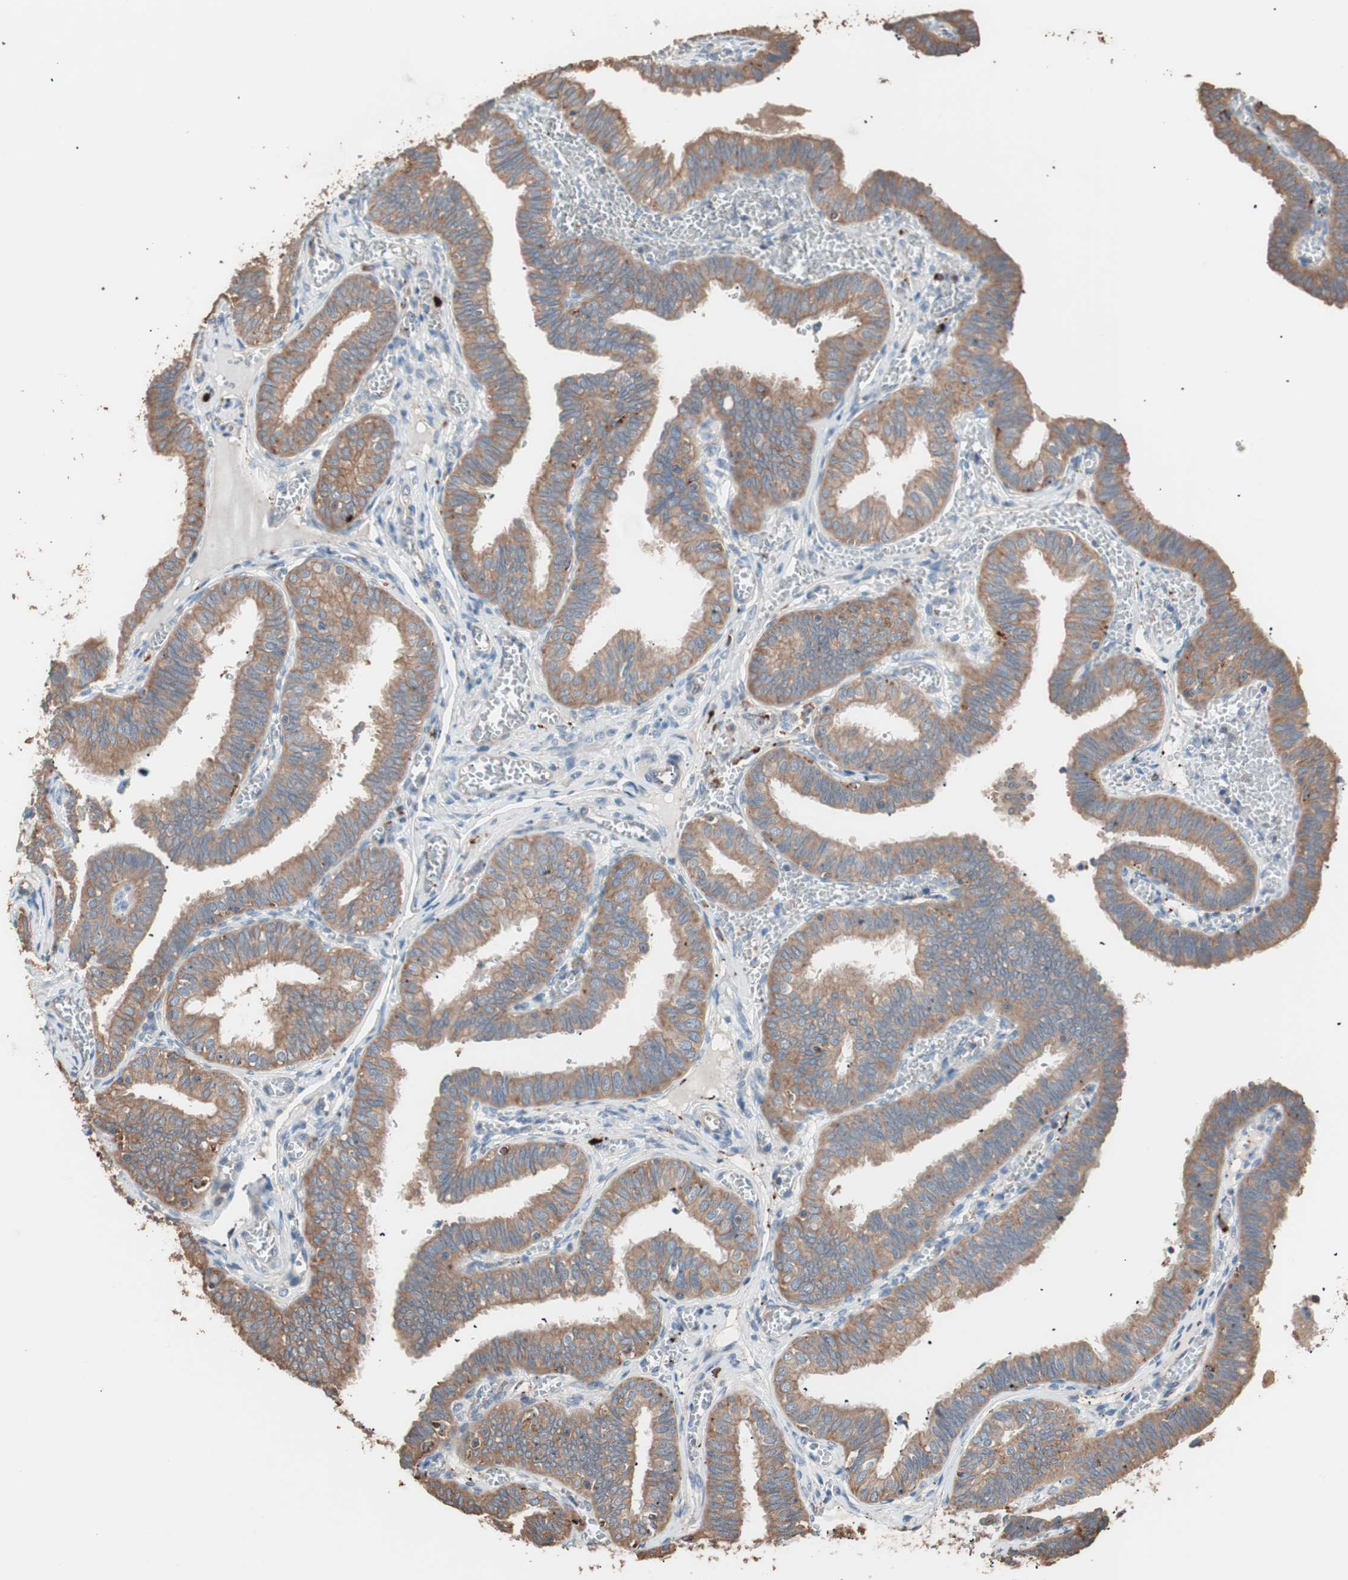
{"staining": {"intensity": "moderate", "quantity": ">75%", "location": "cytoplasmic/membranous"}, "tissue": "fallopian tube", "cell_type": "Glandular cells", "image_type": "normal", "snomed": [{"axis": "morphology", "description": "Normal tissue, NOS"}, {"axis": "topography", "description": "Fallopian tube"}], "caption": "A histopathology image showing moderate cytoplasmic/membranous expression in about >75% of glandular cells in unremarkable fallopian tube, as visualized by brown immunohistochemical staining.", "gene": "CCT3", "patient": {"sex": "female", "age": 46}}